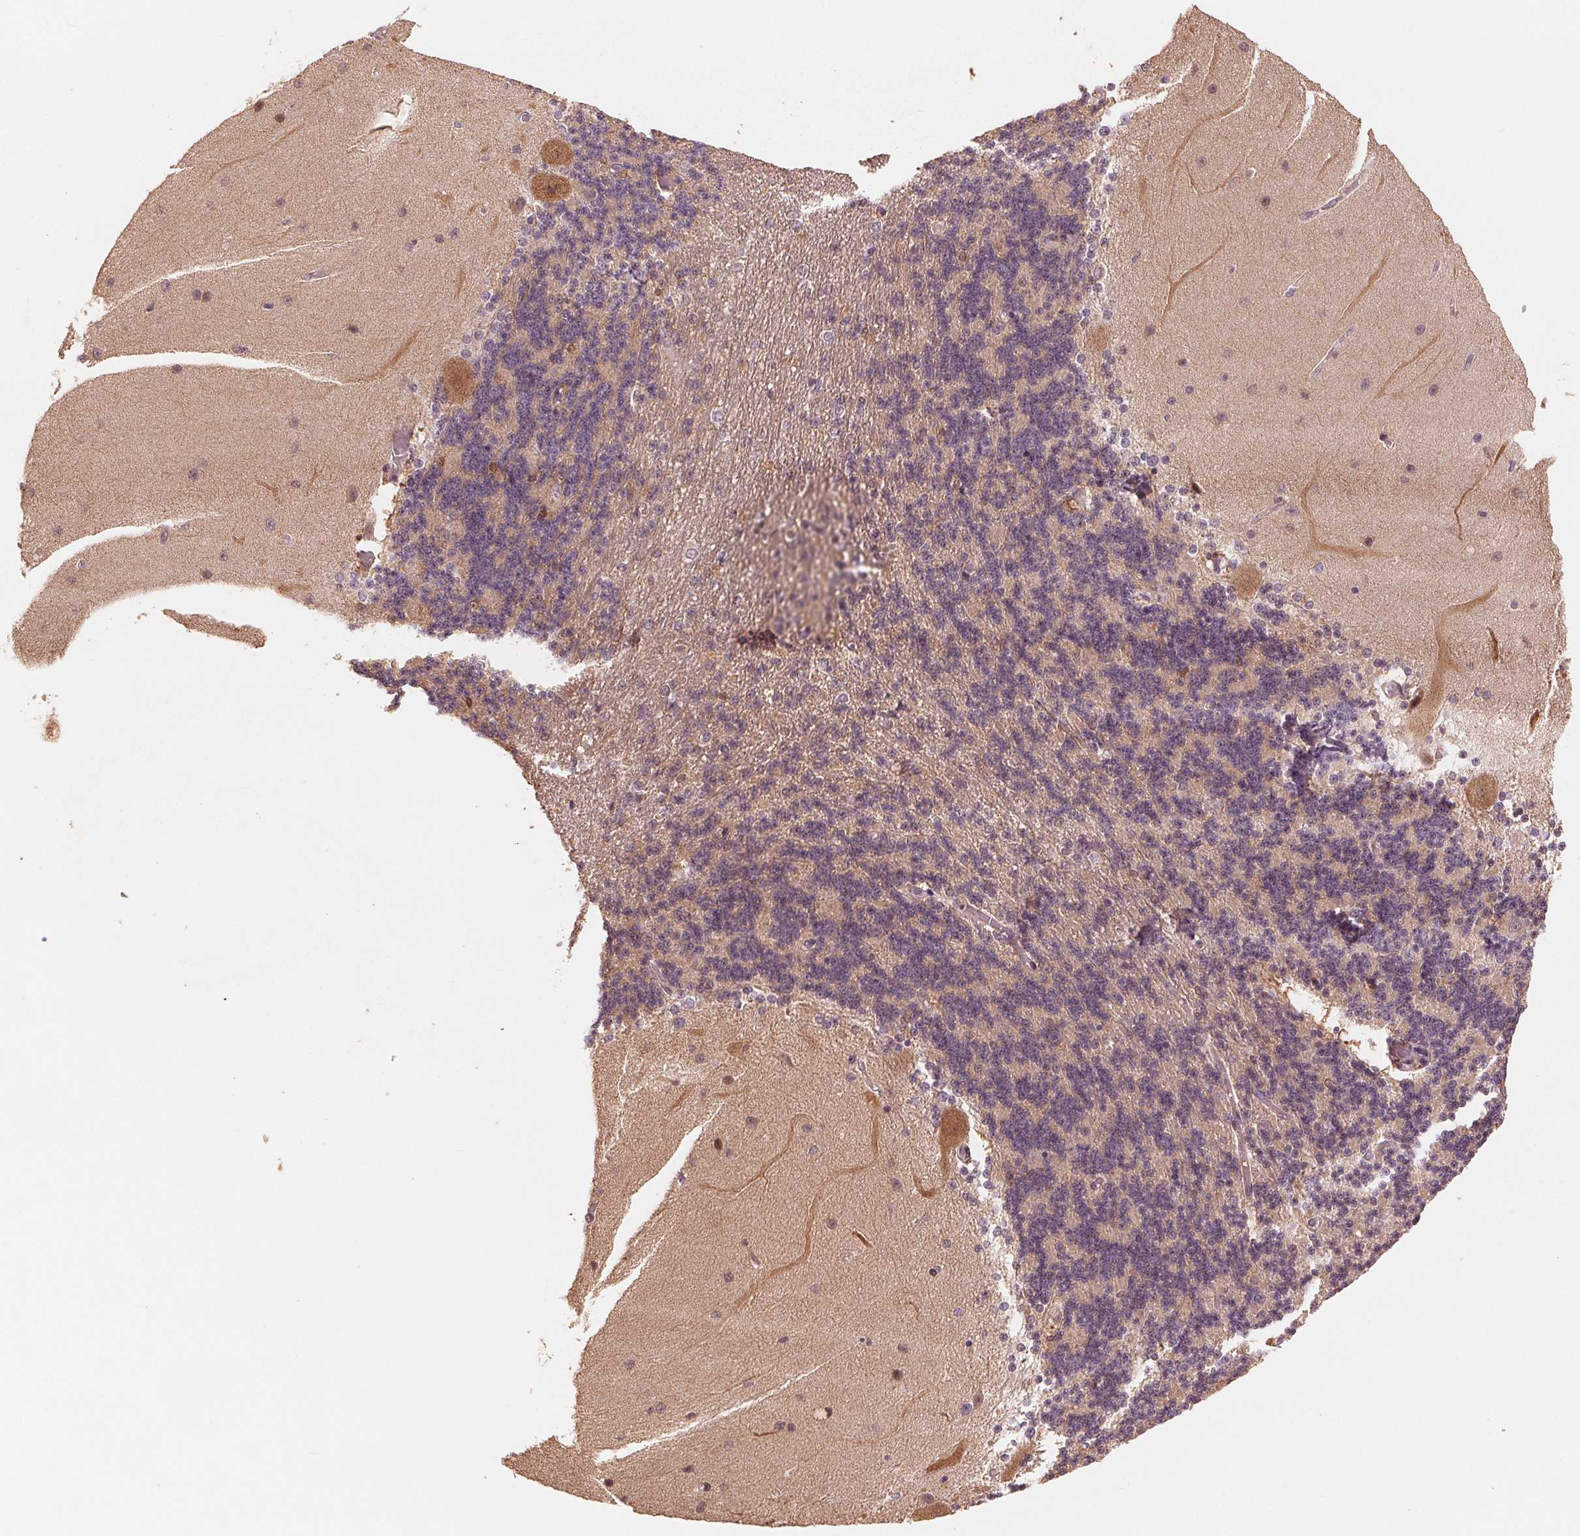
{"staining": {"intensity": "negative", "quantity": "none", "location": "none"}, "tissue": "cerebellum", "cell_type": "Cells in granular layer", "image_type": "normal", "snomed": [{"axis": "morphology", "description": "Normal tissue, NOS"}, {"axis": "topography", "description": "Cerebellum"}], "caption": "Cells in granular layer show no significant expression in normal cerebellum.", "gene": "IL9R", "patient": {"sex": "female", "age": 54}}